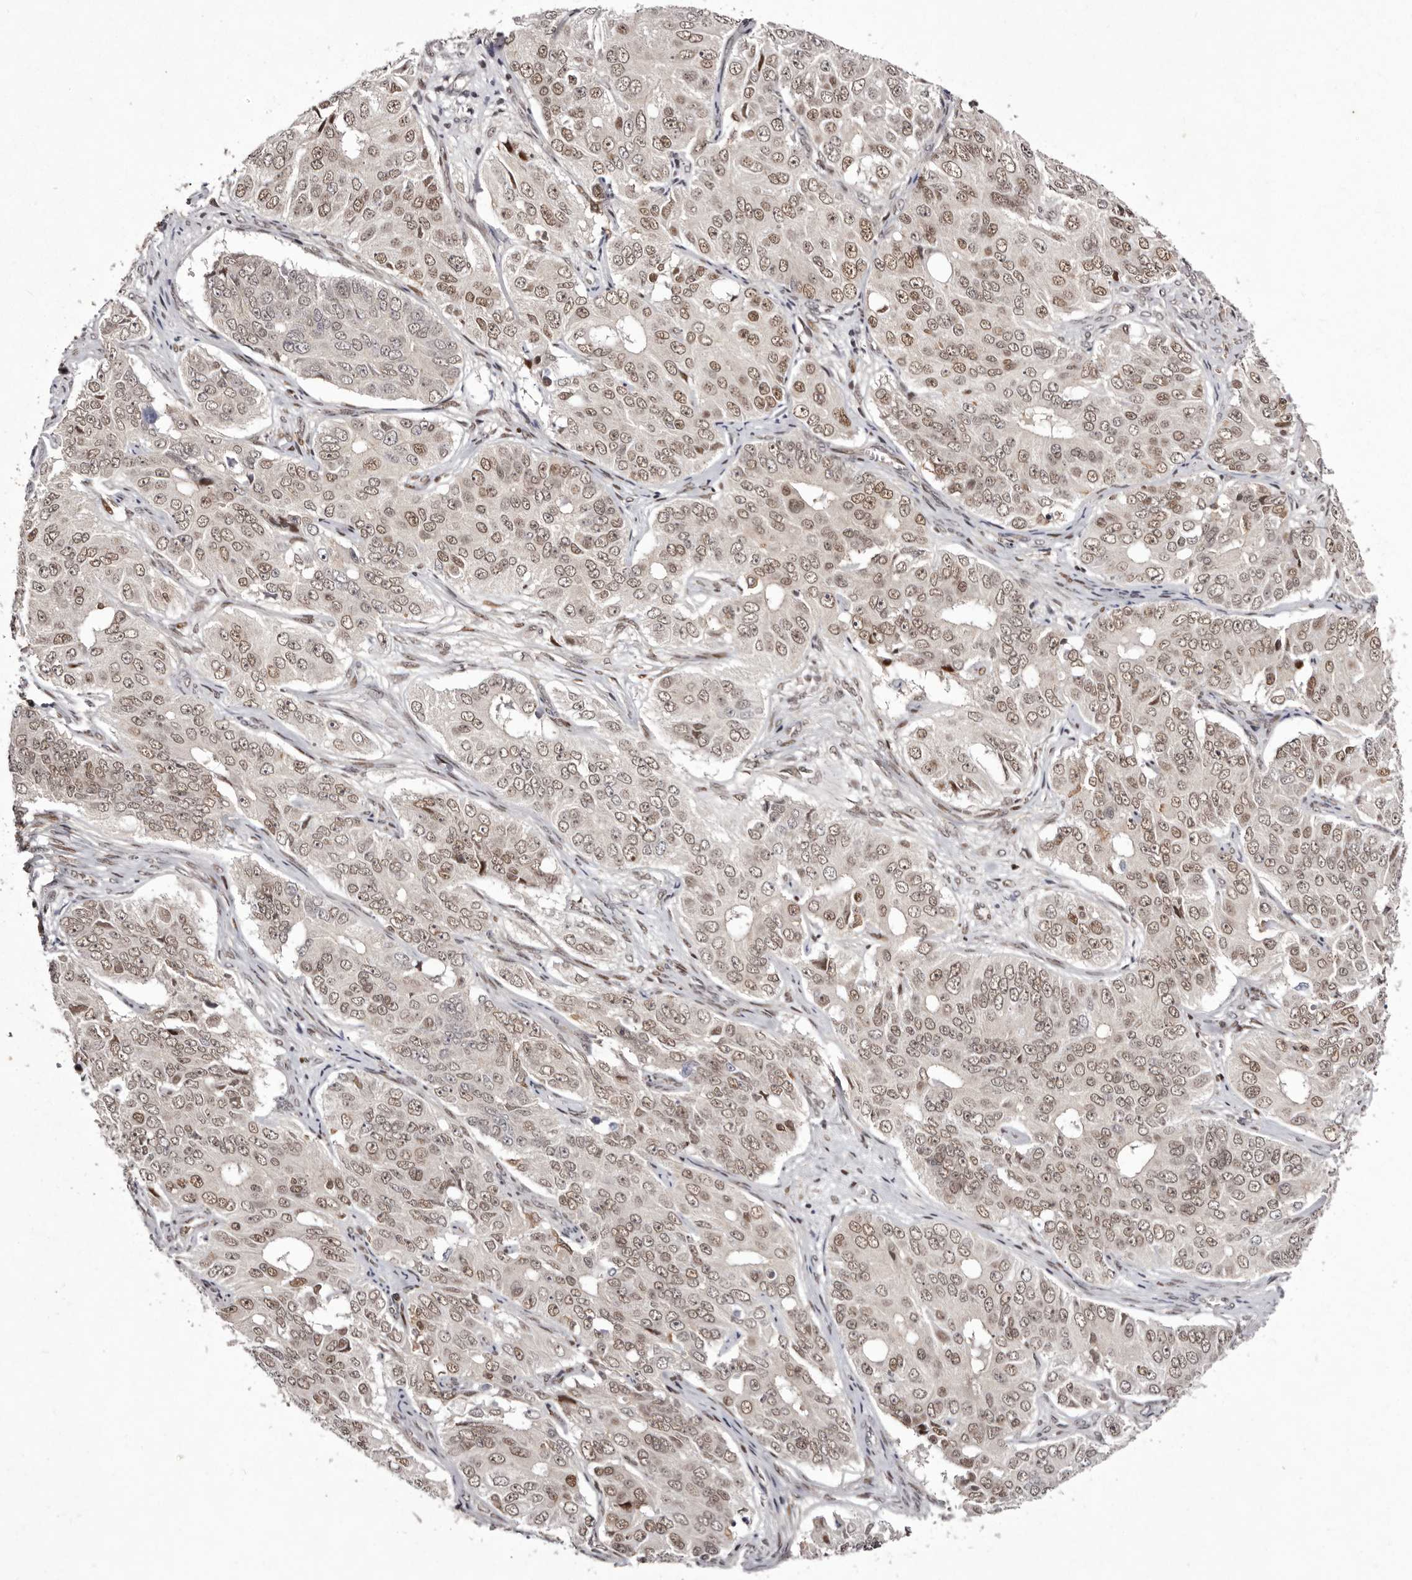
{"staining": {"intensity": "moderate", "quantity": "25%-75%", "location": "nuclear"}, "tissue": "ovarian cancer", "cell_type": "Tumor cells", "image_type": "cancer", "snomed": [{"axis": "morphology", "description": "Carcinoma, endometroid"}, {"axis": "topography", "description": "Ovary"}], "caption": "IHC image of human endometroid carcinoma (ovarian) stained for a protein (brown), which reveals medium levels of moderate nuclear expression in about 25%-75% of tumor cells.", "gene": "FBXO5", "patient": {"sex": "female", "age": 51}}